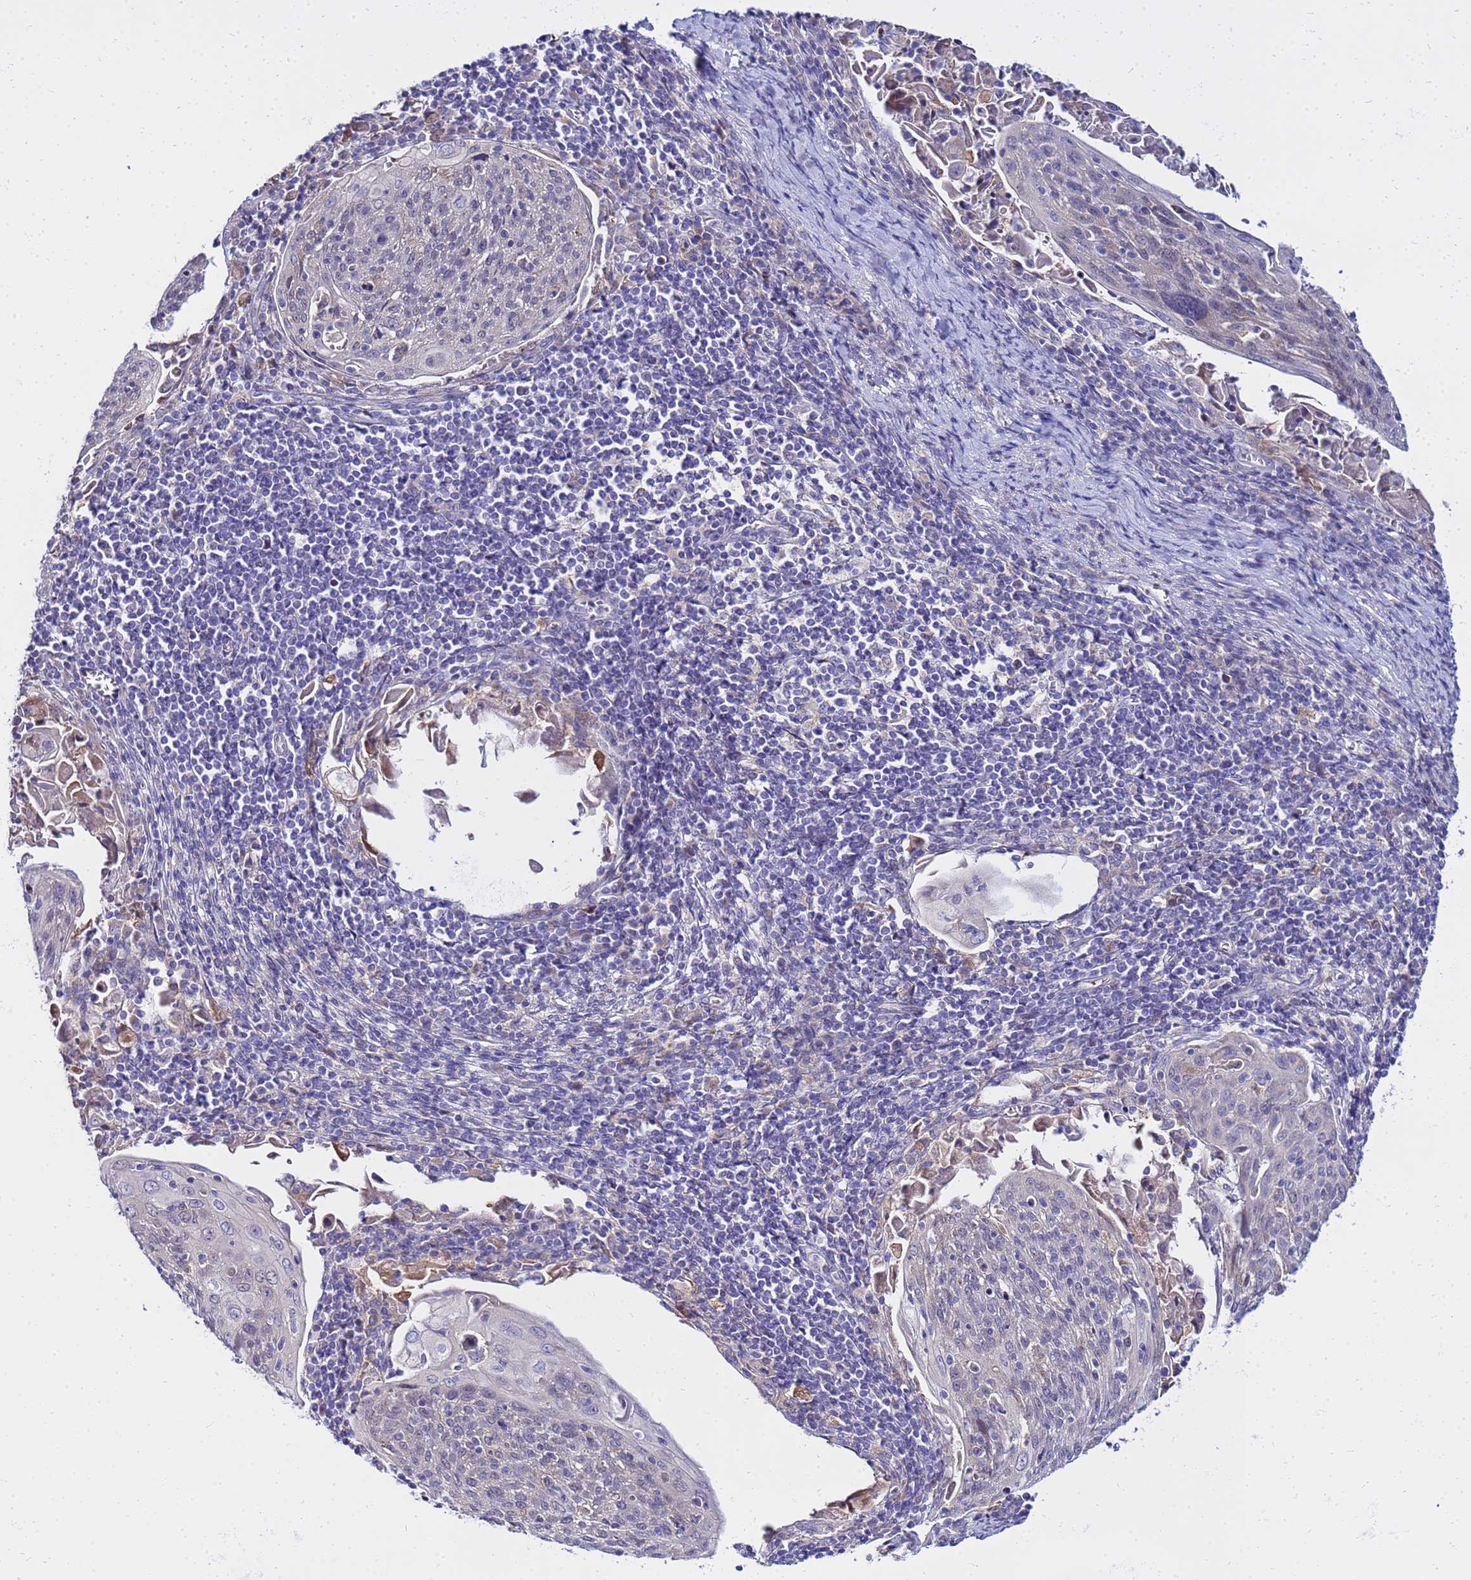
{"staining": {"intensity": "negative", "quantity": "none", "location": "none"}, "tissue": "cervical cancer", "cell_type": "Tumor cells", "image_type": "cancer", "snomed": [{"axis": "morphology", "description": "Squamous cell carcinoma, NOS"}, {"axis": "topography", "description": "Cervix"}], "caption": "DAB (3,3'-diaminobenzidine) immunohistochemical staining of human squamous cell carcinoma (cervical) demonstrates no significant staining in tumor cells.", "gene": "HERC5", "patient": {"sex": "female", "age": 67}}